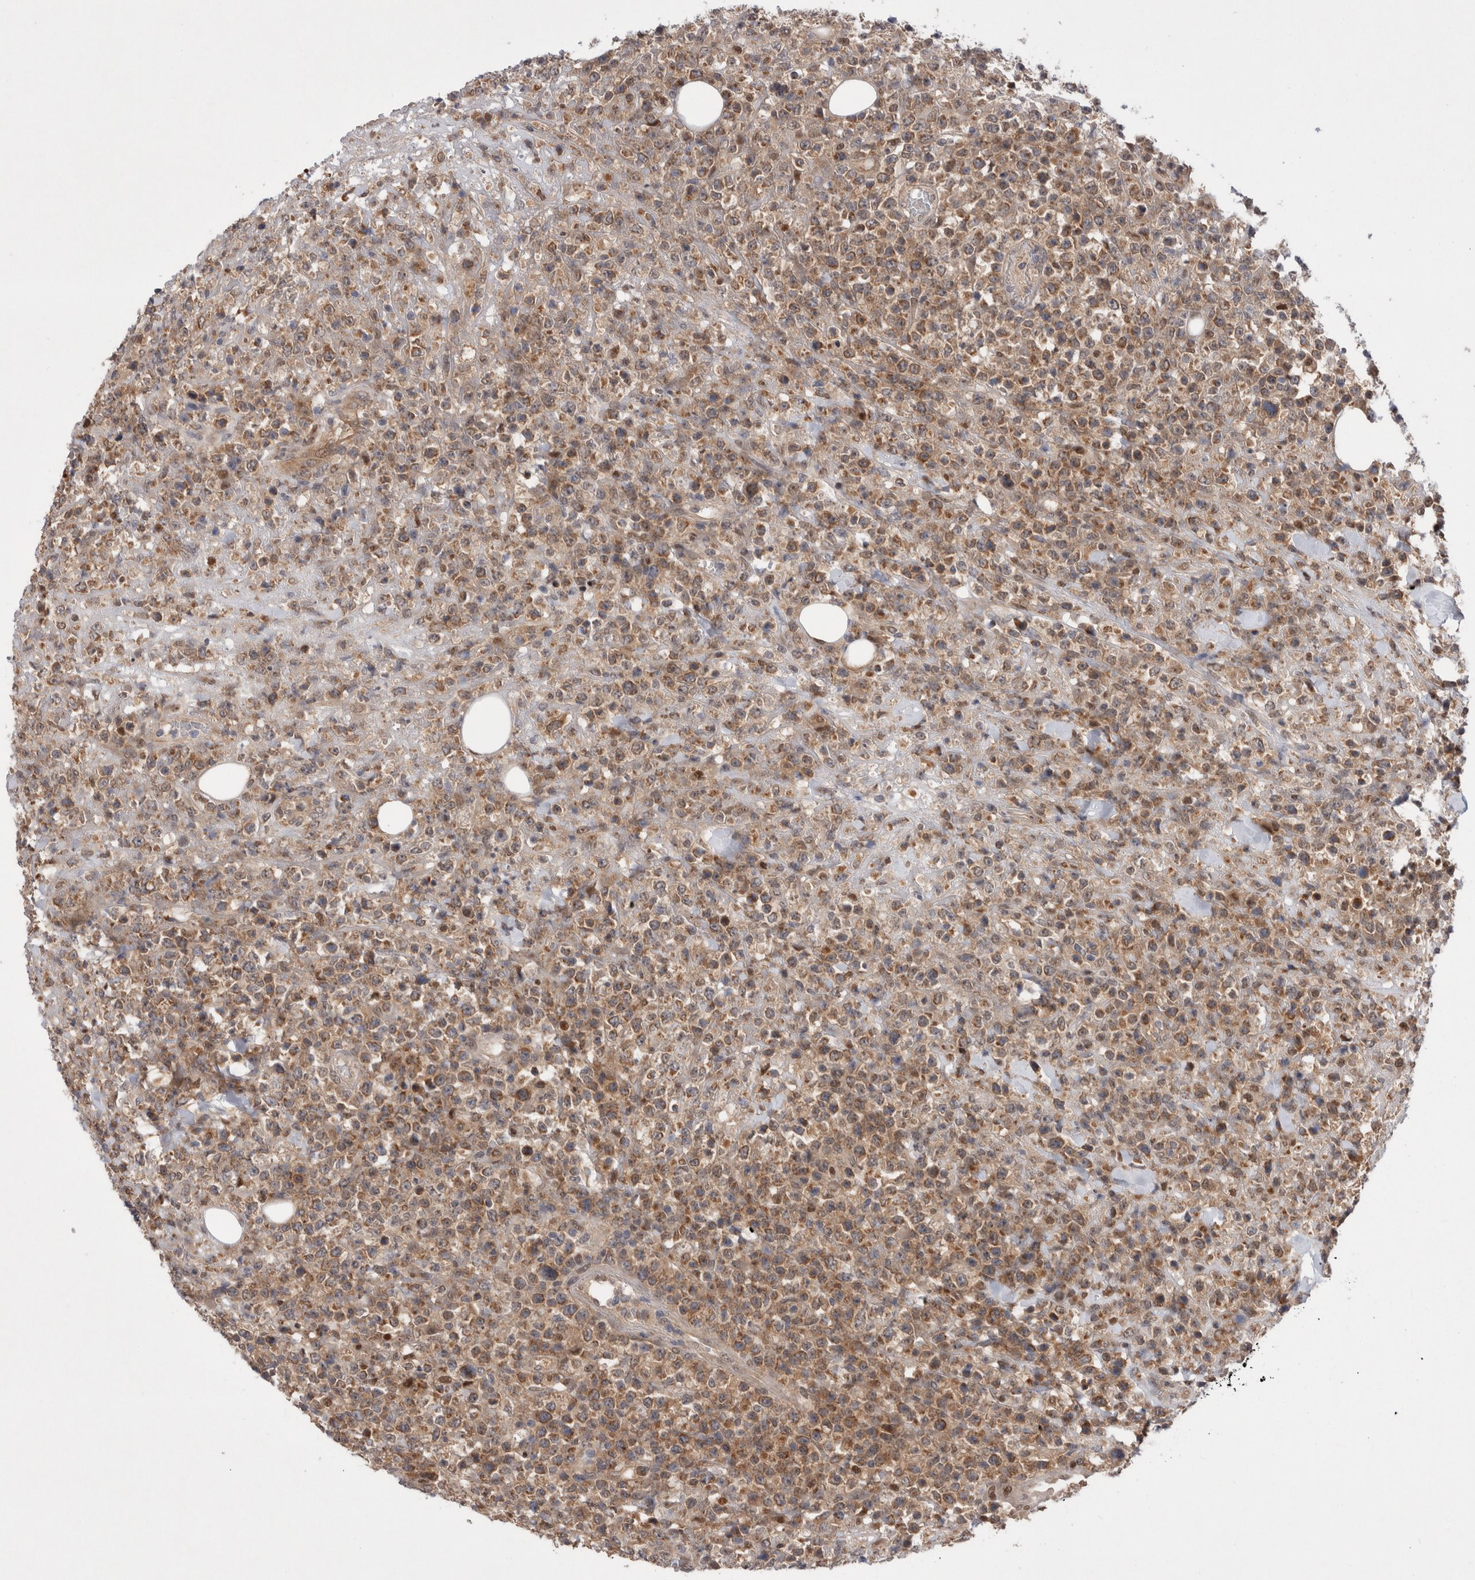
{"staining": {"intensity": "moderate", "quantity": "25%-75%", "location": "cytoplasmic/membranous"}, "tissue": "lymphoma", "cell_type": "Tumor cells", "image_type": "cancer", "snomed": [{"axis": "morphology", "description": "Malignant lymphoma, non-Hodgkin's type, High grade"}, {"axis": "topography", "description": "Colon"}], "caption": "Approximately 25%-75% of tumor cells in high-grade malignant lymphoma, non-Hodgkin's type display moderate cytoplasmic/membranous protein positivity as visualized by brown immunohistochemical staining.", "gene": "MRPL37", "patient": {"sex": "female", "age": 53}}